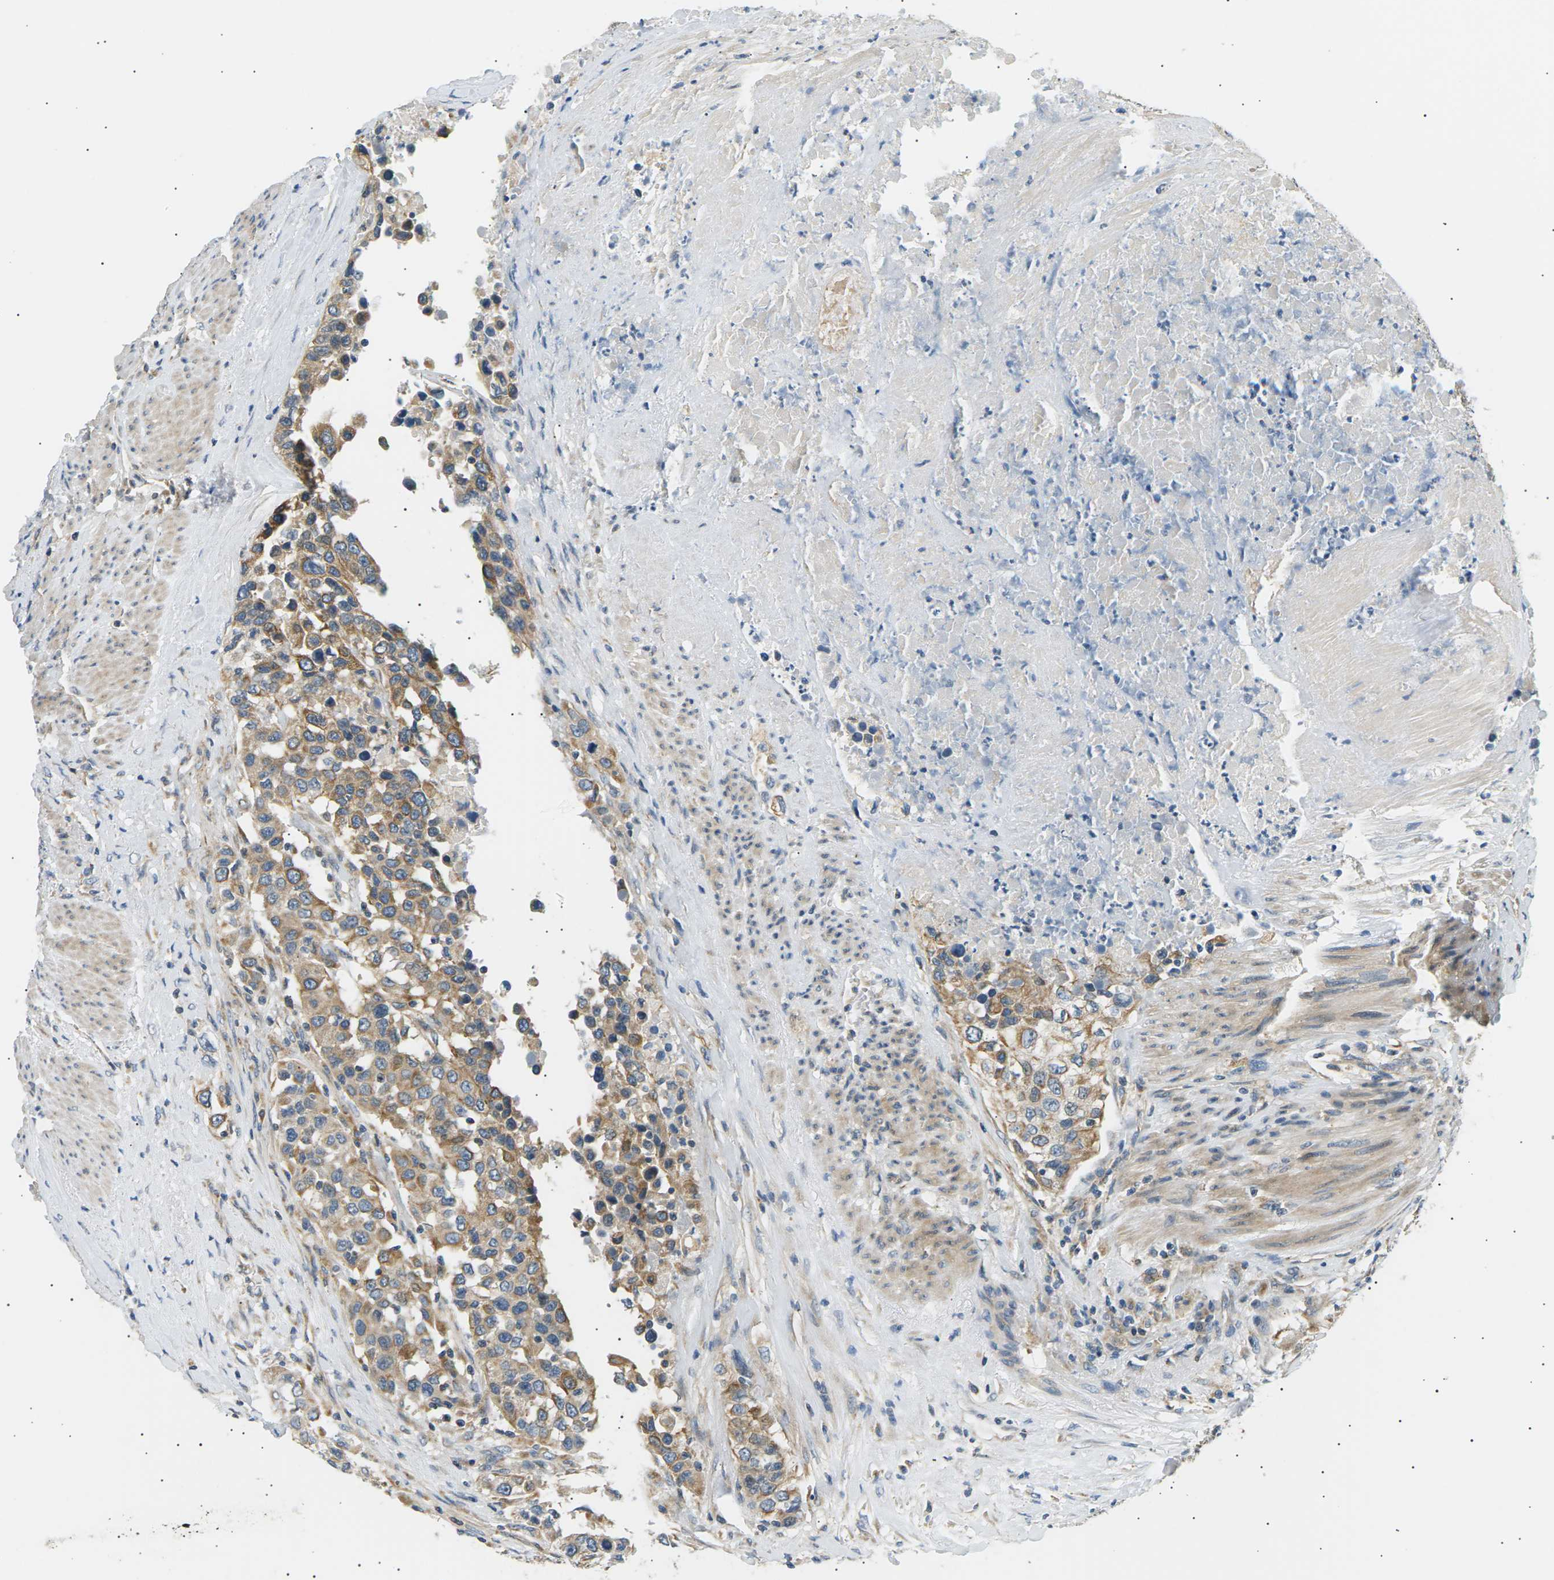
{"staining": {"intensity": "moderate", "quantity": ">75%", "location": "cytoplasmic/membranous"}, "tissue": "urothelial cancer", "cell_type": "Tumor cells", "image_type": "cancer", "snomed": [{"axis": "morphology", "description": "Urothelial carcinoma, High grade"}, {"axis": "topography", "description": "Urinary bladder"}], "caption": "High-grade urothelial carcinoma was stained to show a protein in brown. There is medium levels of moderate cytoplasmic/membranous expression in about >75% of tumor cells.", "gene": "TBC1D8", "patient": {"sex": "female", "age": 80}}